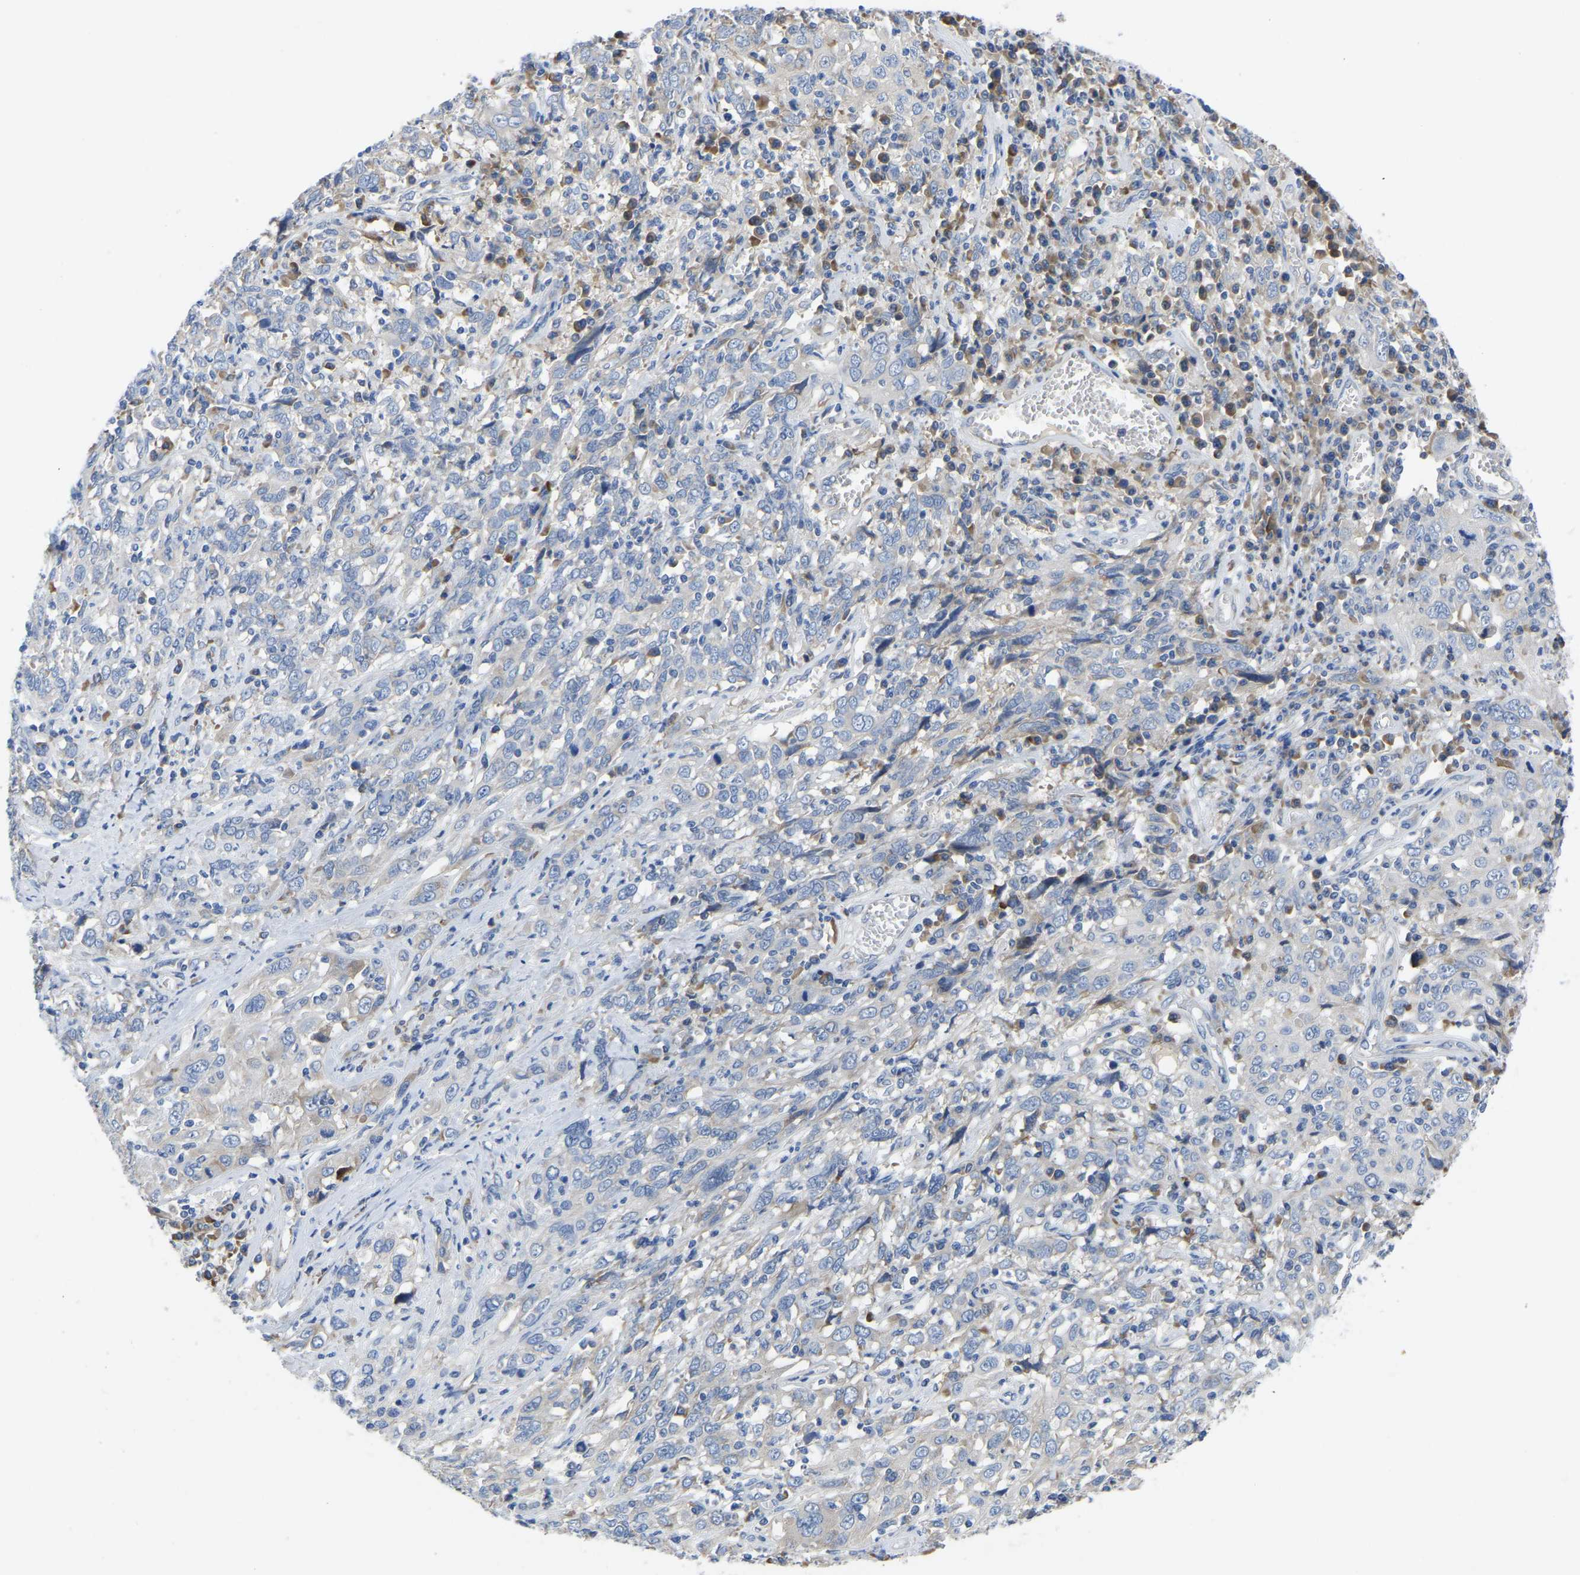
{"staining": {"intensity": "negative", "quantity": "none", "location": "none"}, "tissue": "cervical cancer", "cell_type": "Tumor cells", "image_type": "cancer", "snomed": [{"axis": "morphology", "description": "Squamous cell carcinoma, NOS"}, {"axis": "topography", "description": "Cervix"}], "caption": "Tumor cells show no significant protein staining in cervical cancer (squamous cell carcinoma).", "gene": "ABCA10", "patient": {"sex": "female", "age": 46}}